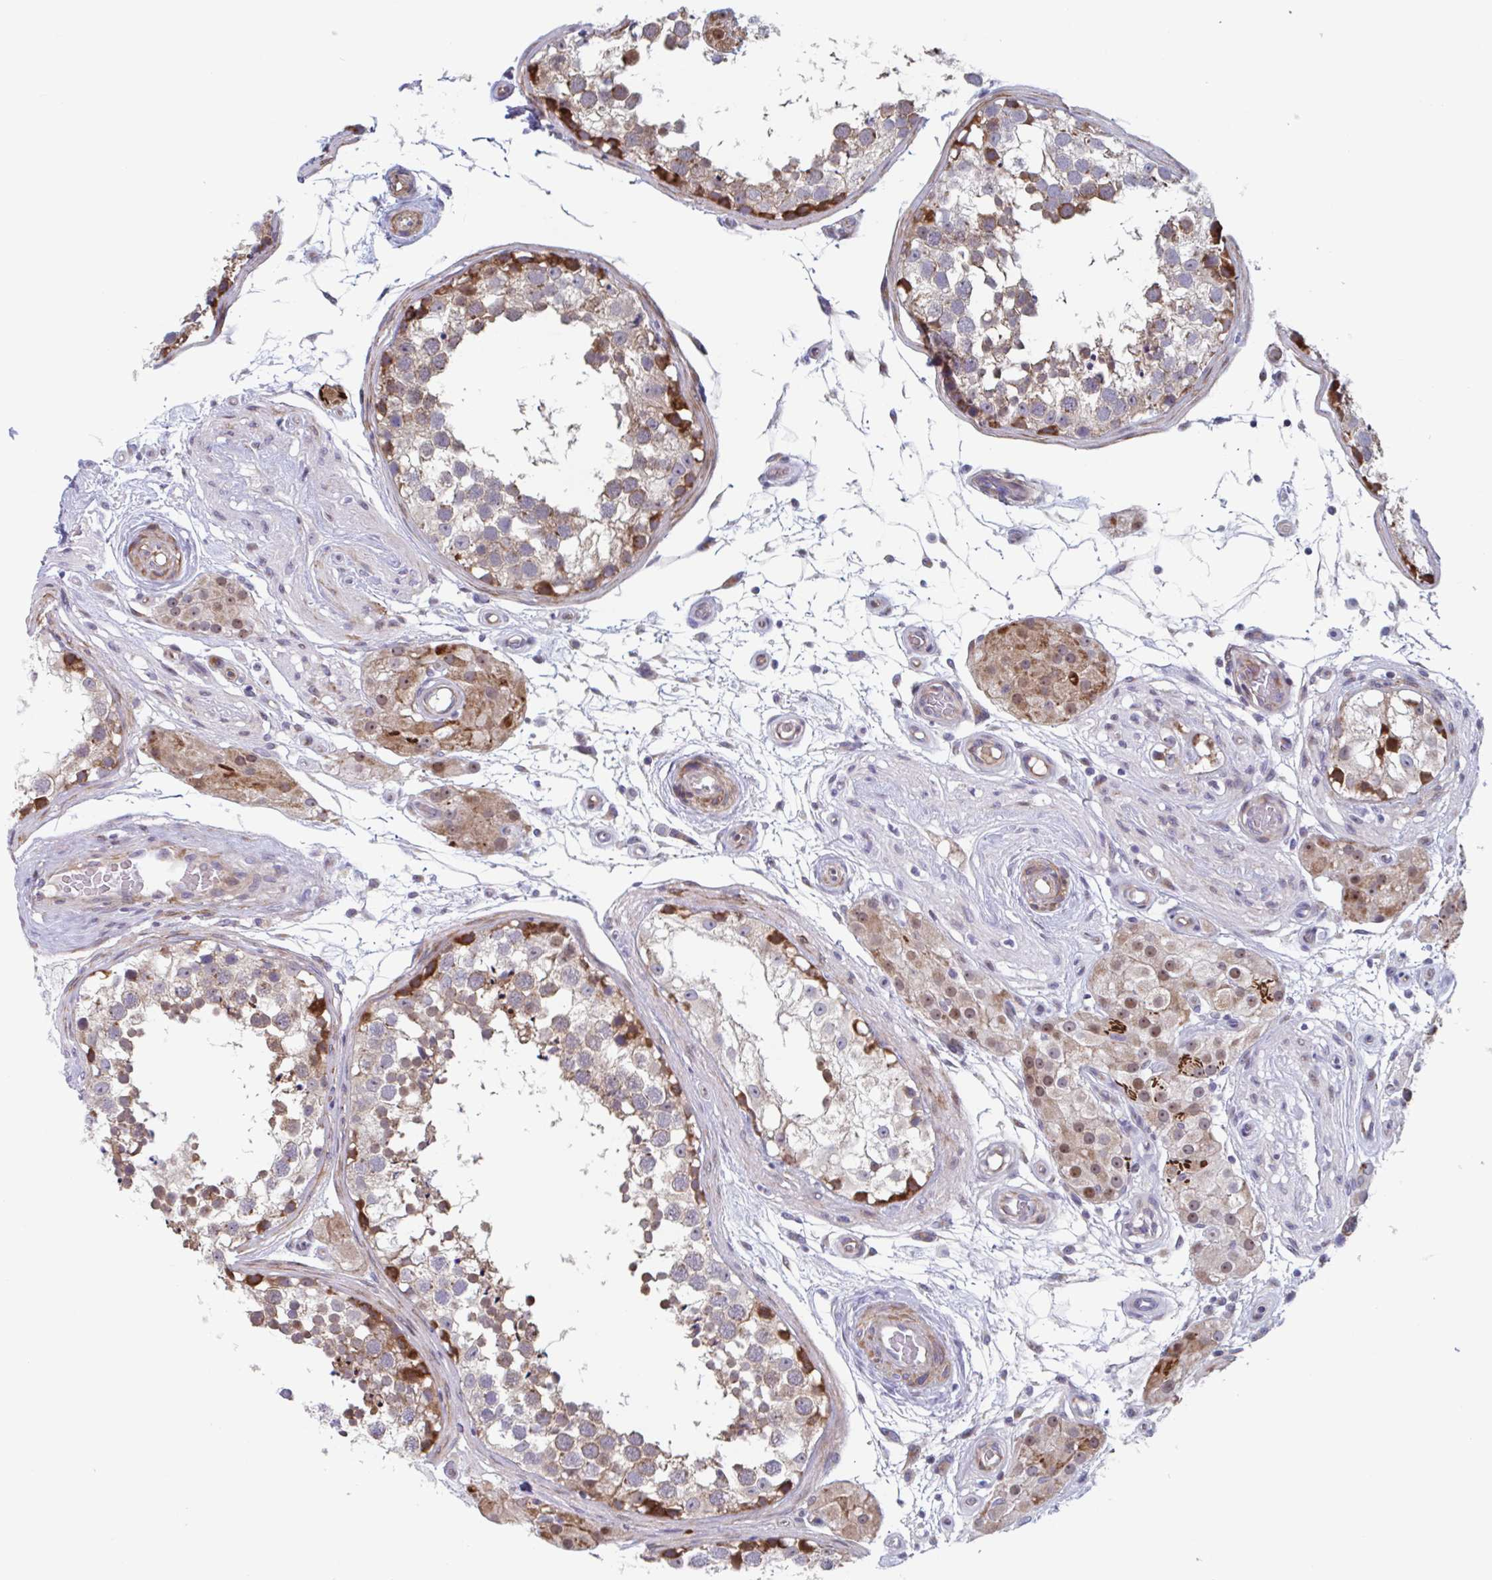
{"staining": {"intensity": "moderate", "quantity": "25%-75%", "location": "cytoplasmic/membranous"}, "tissue": "testis", "cell_type": "Cells in seminiferous ducts", "image_type": "normal", "snomed": [{"axis": "morphology", "description": "Normal tissue, NOS"}, {"axis": "morphology", "description": "Seminoma, NOS"}, {"axis": "topography", "description": "Testis"}], "caption": "Cells in seminiferous ducts reveal medium levels of moderate cytoplasmic/membranous expression in about 25%-75% of cells in unremarkable testis. (Stains: DAB in brown, nuclei in blue, Microscopy: brightfield microscopy at high magnification).", "gene": "DUXA", "patient": {"sex": "male", "age": 65}}